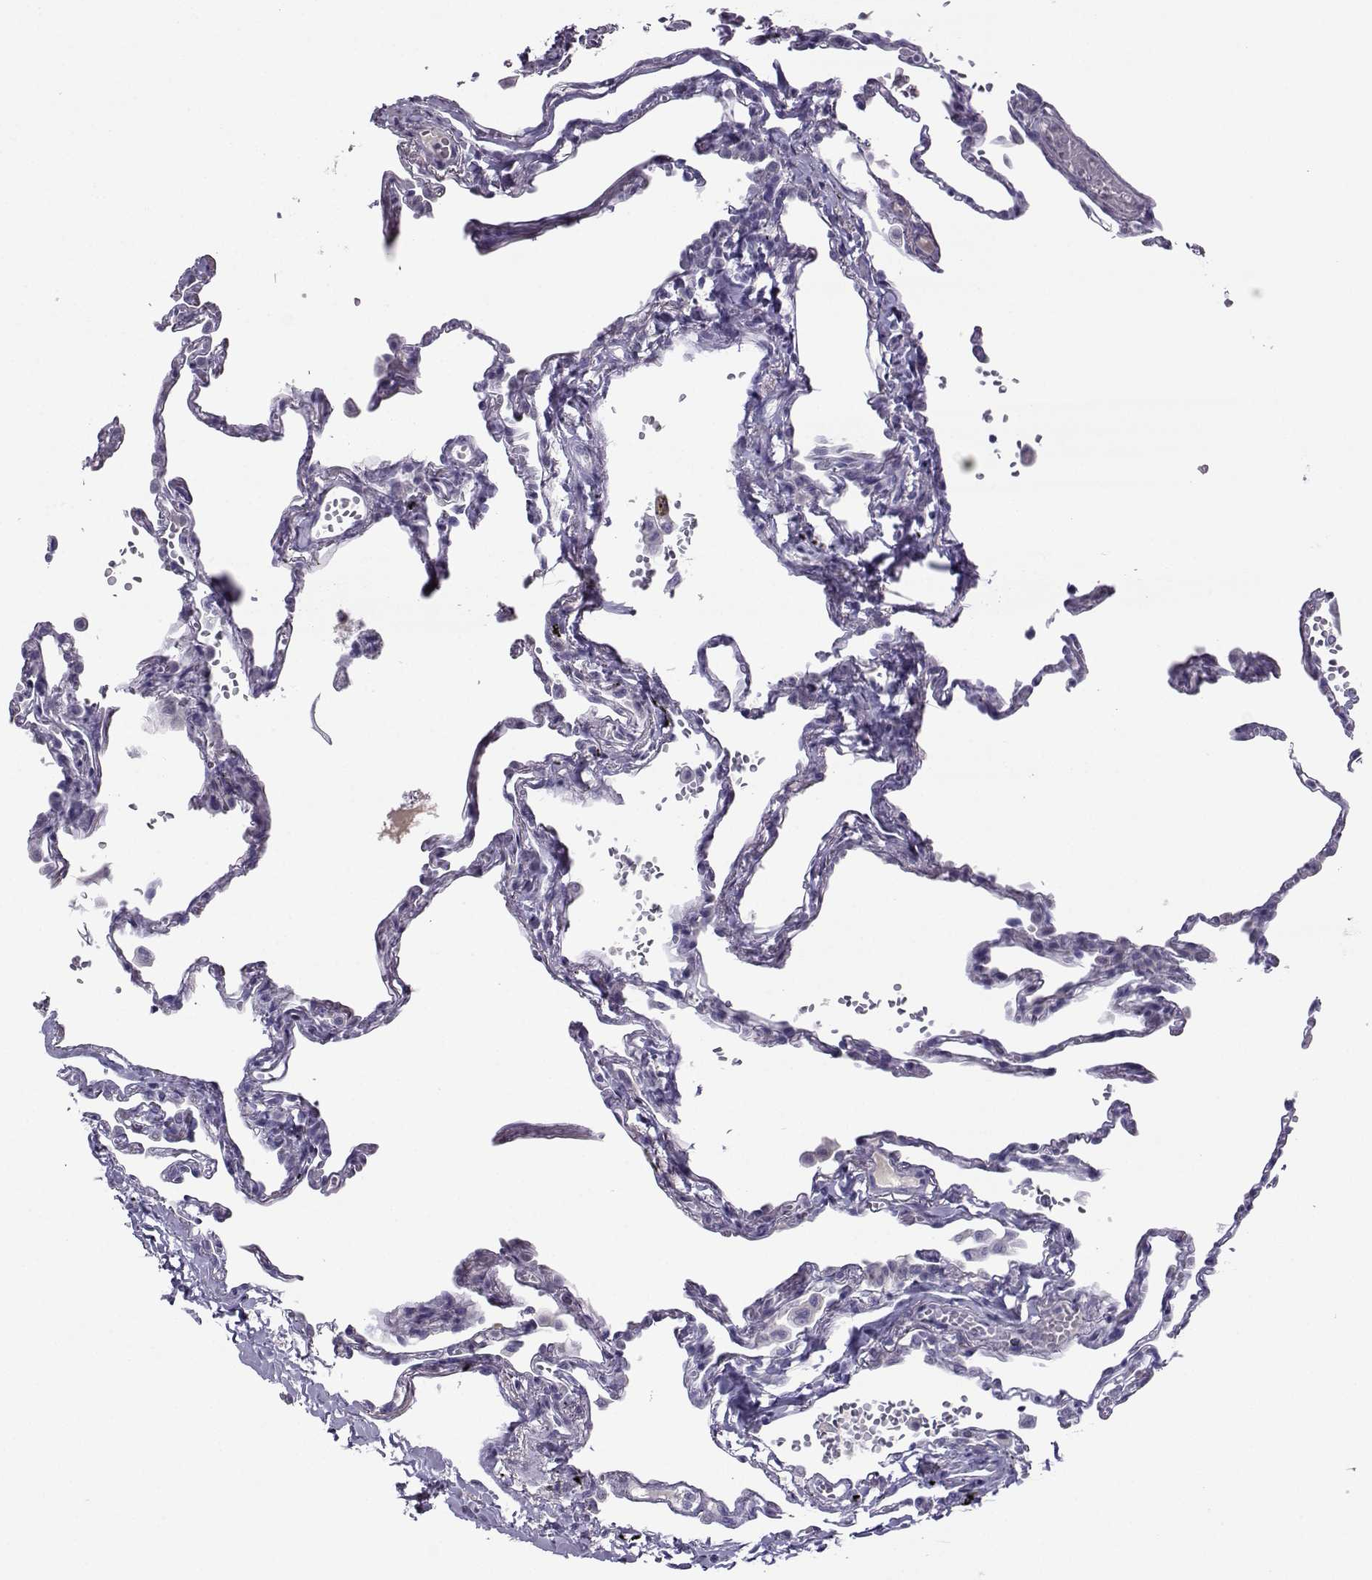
{"staining": {"intensity": "negative", "quantity": "none", "location": "none"}, "tissue": "lung", "cell_type": "Alveolar cells", "image_type": "normal", "snomed": [{"axis": "morphology", "description": "Normal tissue, NOS"}, {"axis": "topography", "description": "Lung"}], "caption": "IHC of normal human lung shows no expression in alveolar cells.", "gene": "ARMC2", "patient": {"sex": "male", "age": 78}}